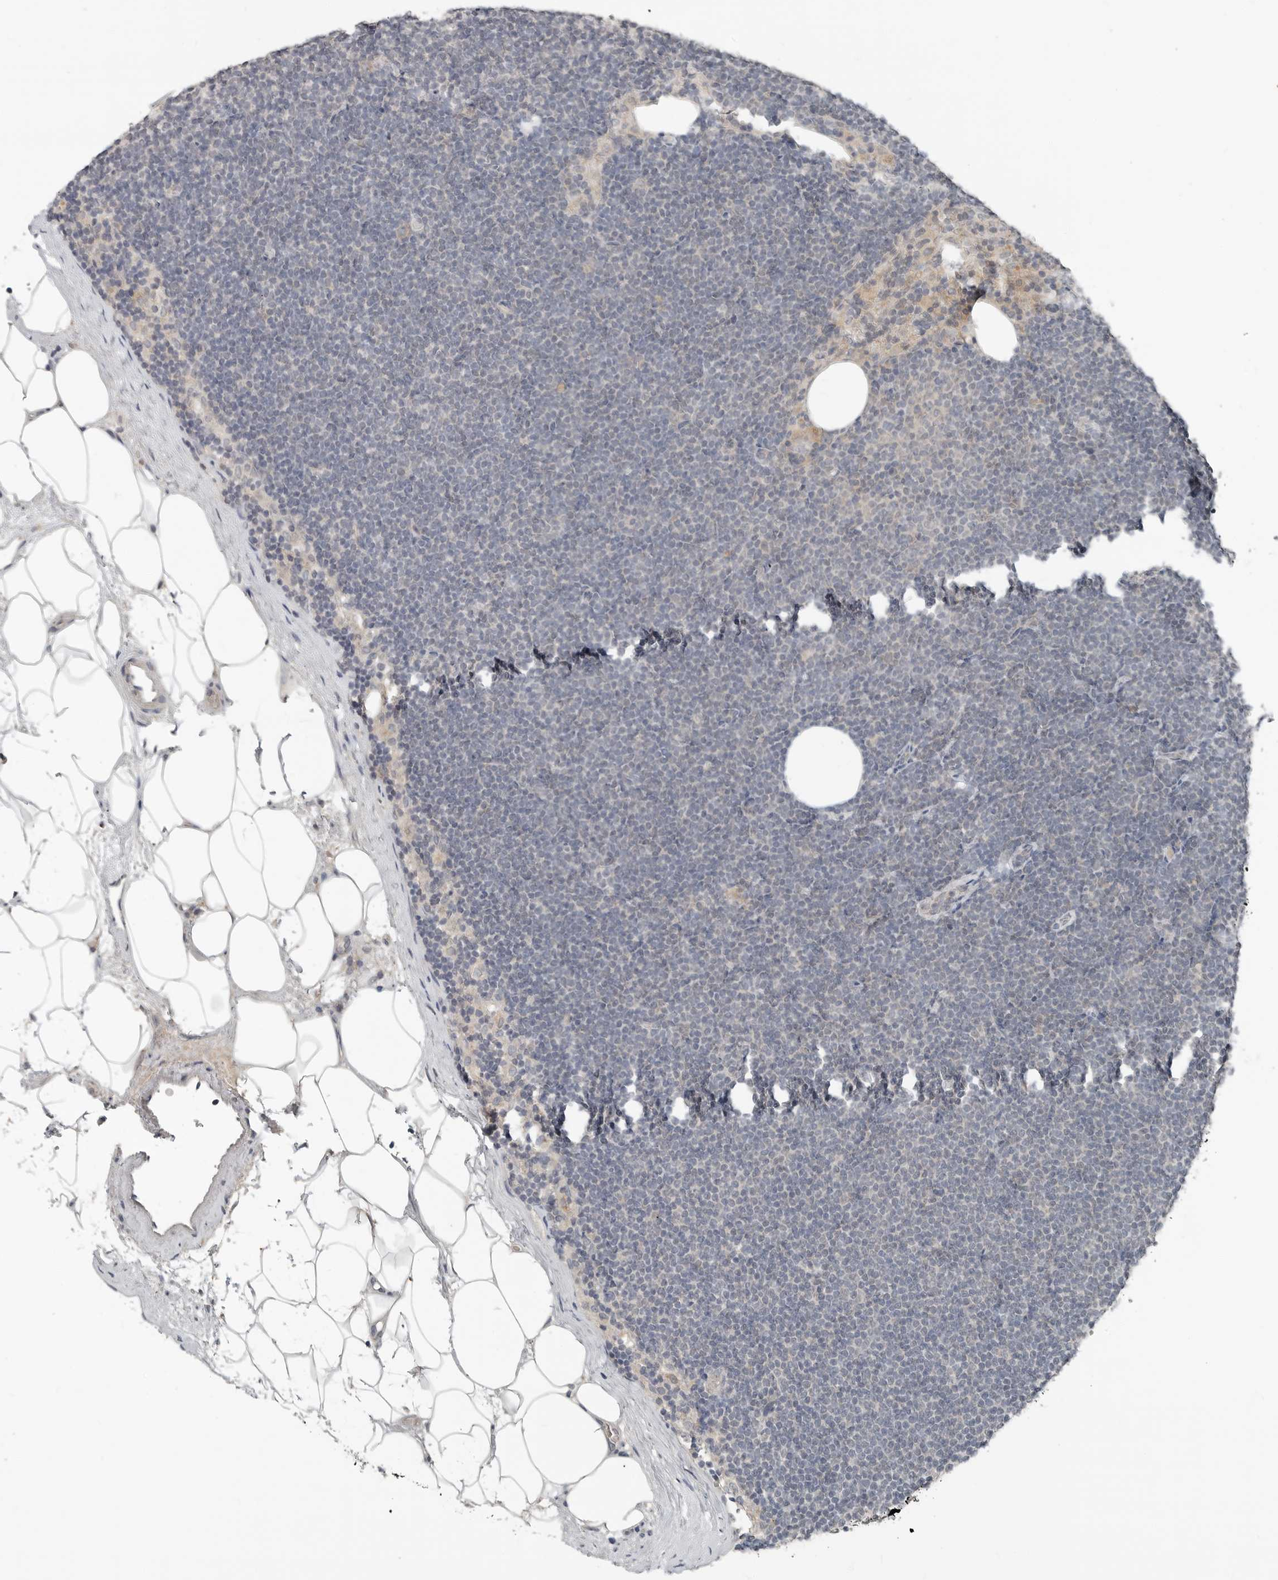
{"staining": {"intensity": "negative", "quantity": "none", "location": "none"}, "tissue": "lymphoma", "cell_type": "Tumor cells", "image_type": "cancer", "snomed": [{"axis": "morphology", "description": "Malignant lymphoma, non-Hodgkin's type, Low grade"}, {"axis": "topography", "description": "Lymph node"}], "caption": "There is no significant staining in tumor cells of lymphoma.", "gene": "FCRLB", "patient": {"sex": "female", "age": 53}}